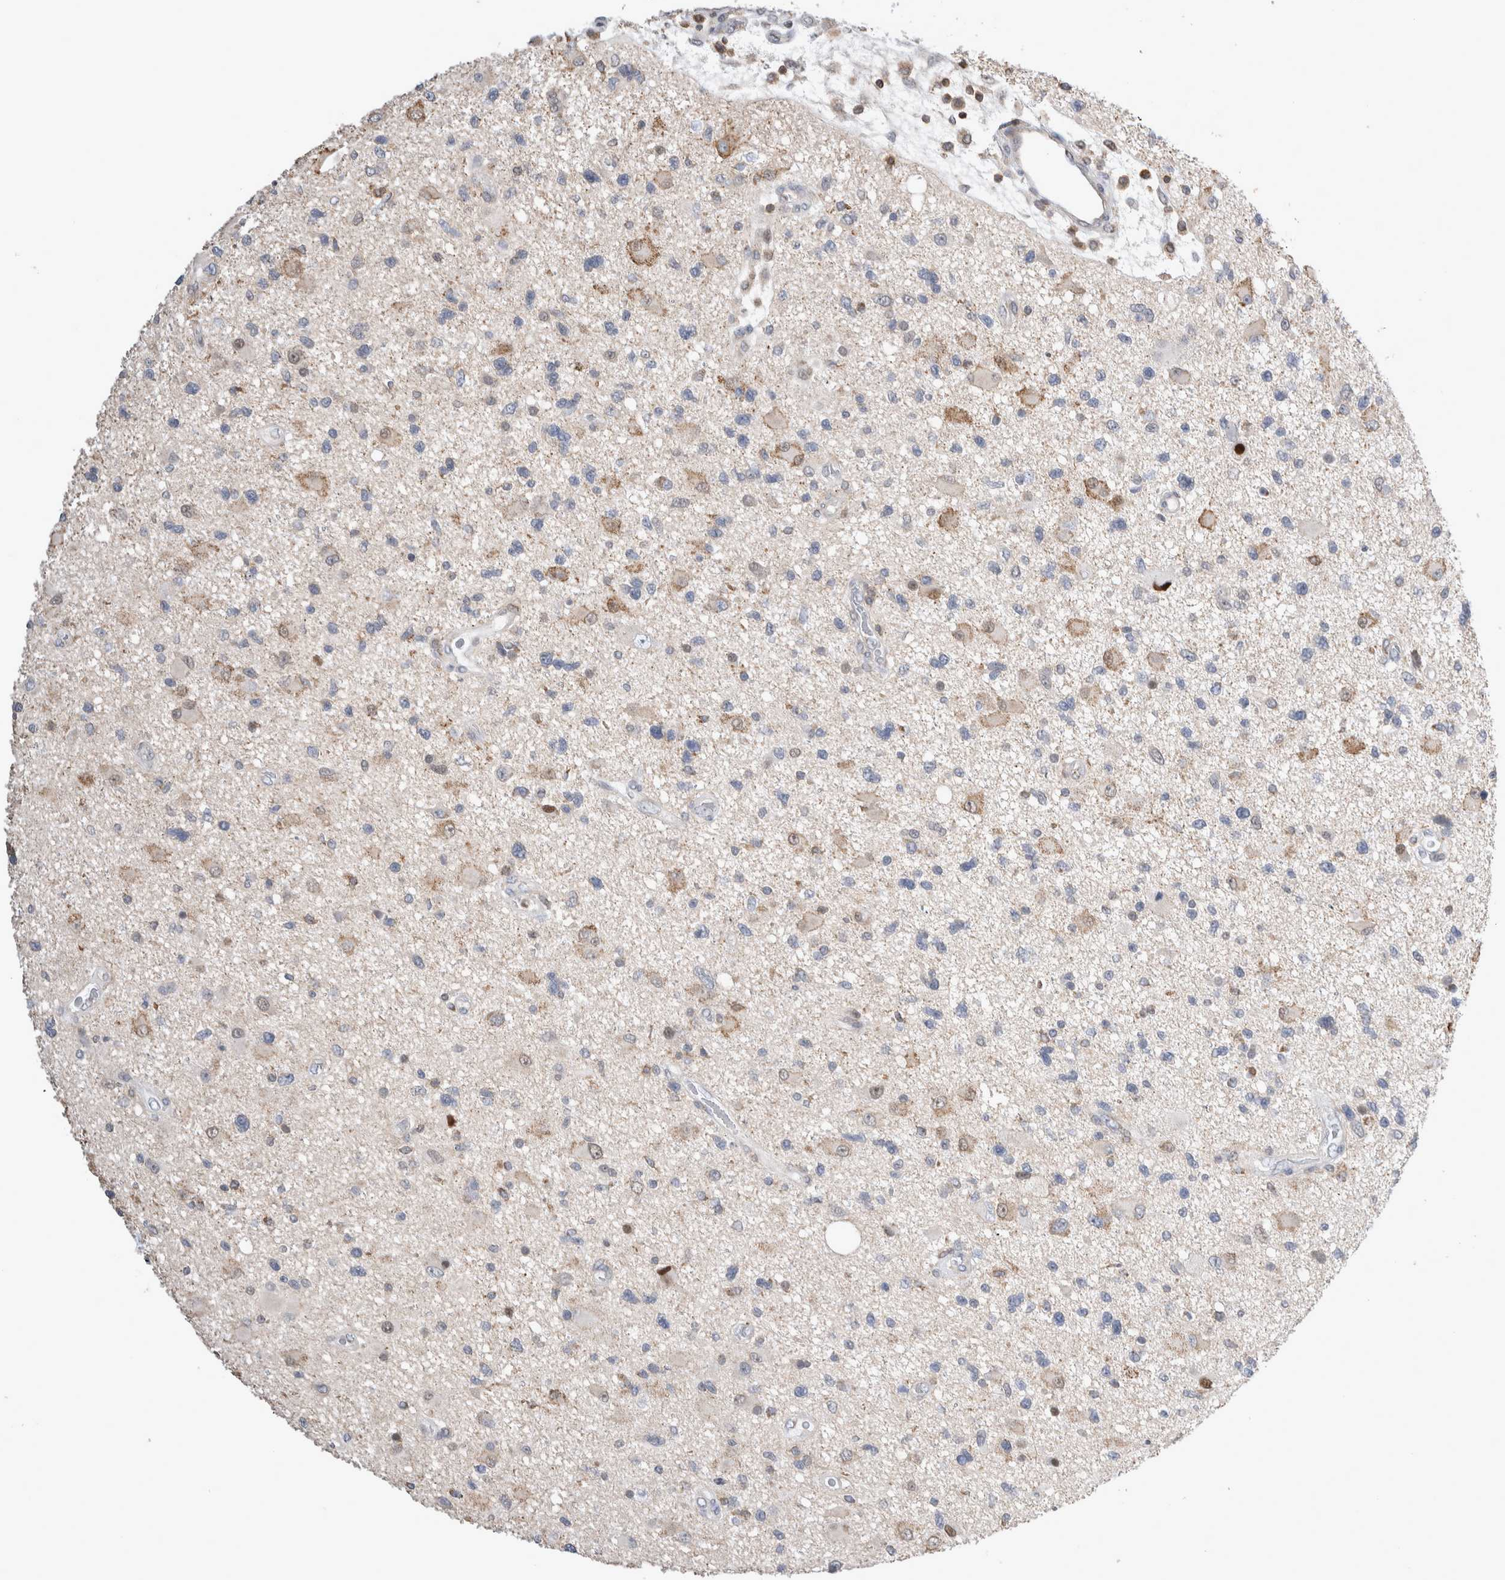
{"staining": {"intensity": "weak", "quantity": "<25%", "location": "cytoplasmic/membranous"}, "tissue": "glioma", "cell_type": "Tumor cells", "image_type": "cancer", "snomed": [{"axis": "morphology", "description": "Glioma, malignant, High grade"}, {"axis": "topography", "description": "Brain"}], "caption": "Glioma was stained to show a protein in brown. There is no significant staining in tumor cells. (DAB (3,3'-diaminobenzidine) IHC with hematoxylin counter stain).", "gene": "AGMAT", "patient": {"sex": "male", "age": 33}}